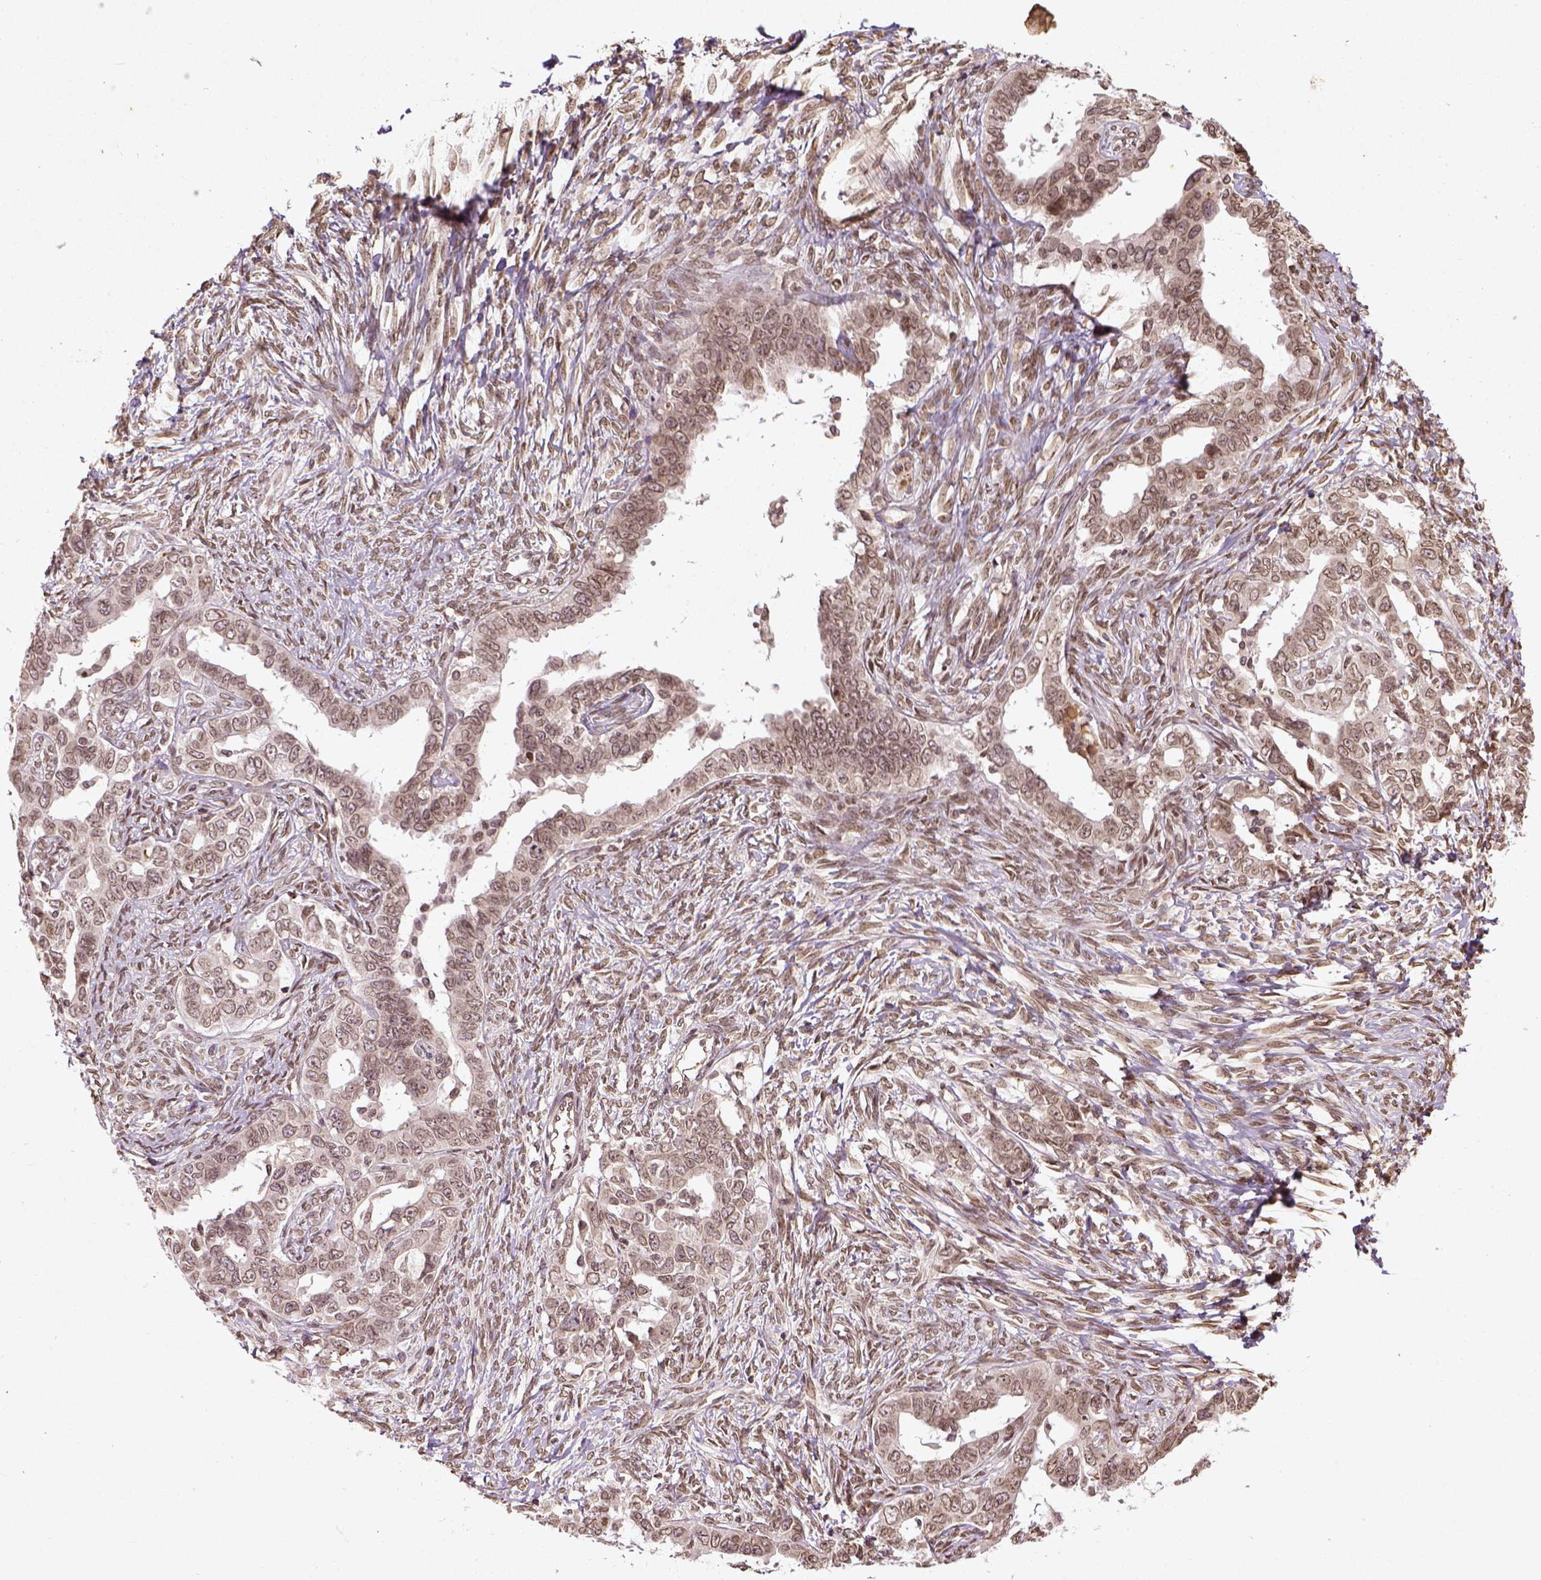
{"staining": {"intensity": "weak", "quantity": ">75%", "location": "nuclear"}, "tissue": "ovarian cancer", "cell_type": "Tumor cells", "image_type": "cancer", "snomed": [{"axis": "morphology", "description": "Cystadenocarcinoma, serous, NOS"}, {"axis": "topography", "description": "Ovary"}], "caption": "This photomicrograph demonstrates IHC staining of human ovarian serous cystadenocarcinoma, with low weak nuclear staining in approximately >75% of tumor cells.", "gene": "BANF1", "patient": {"sex": "female", "age": 69}}